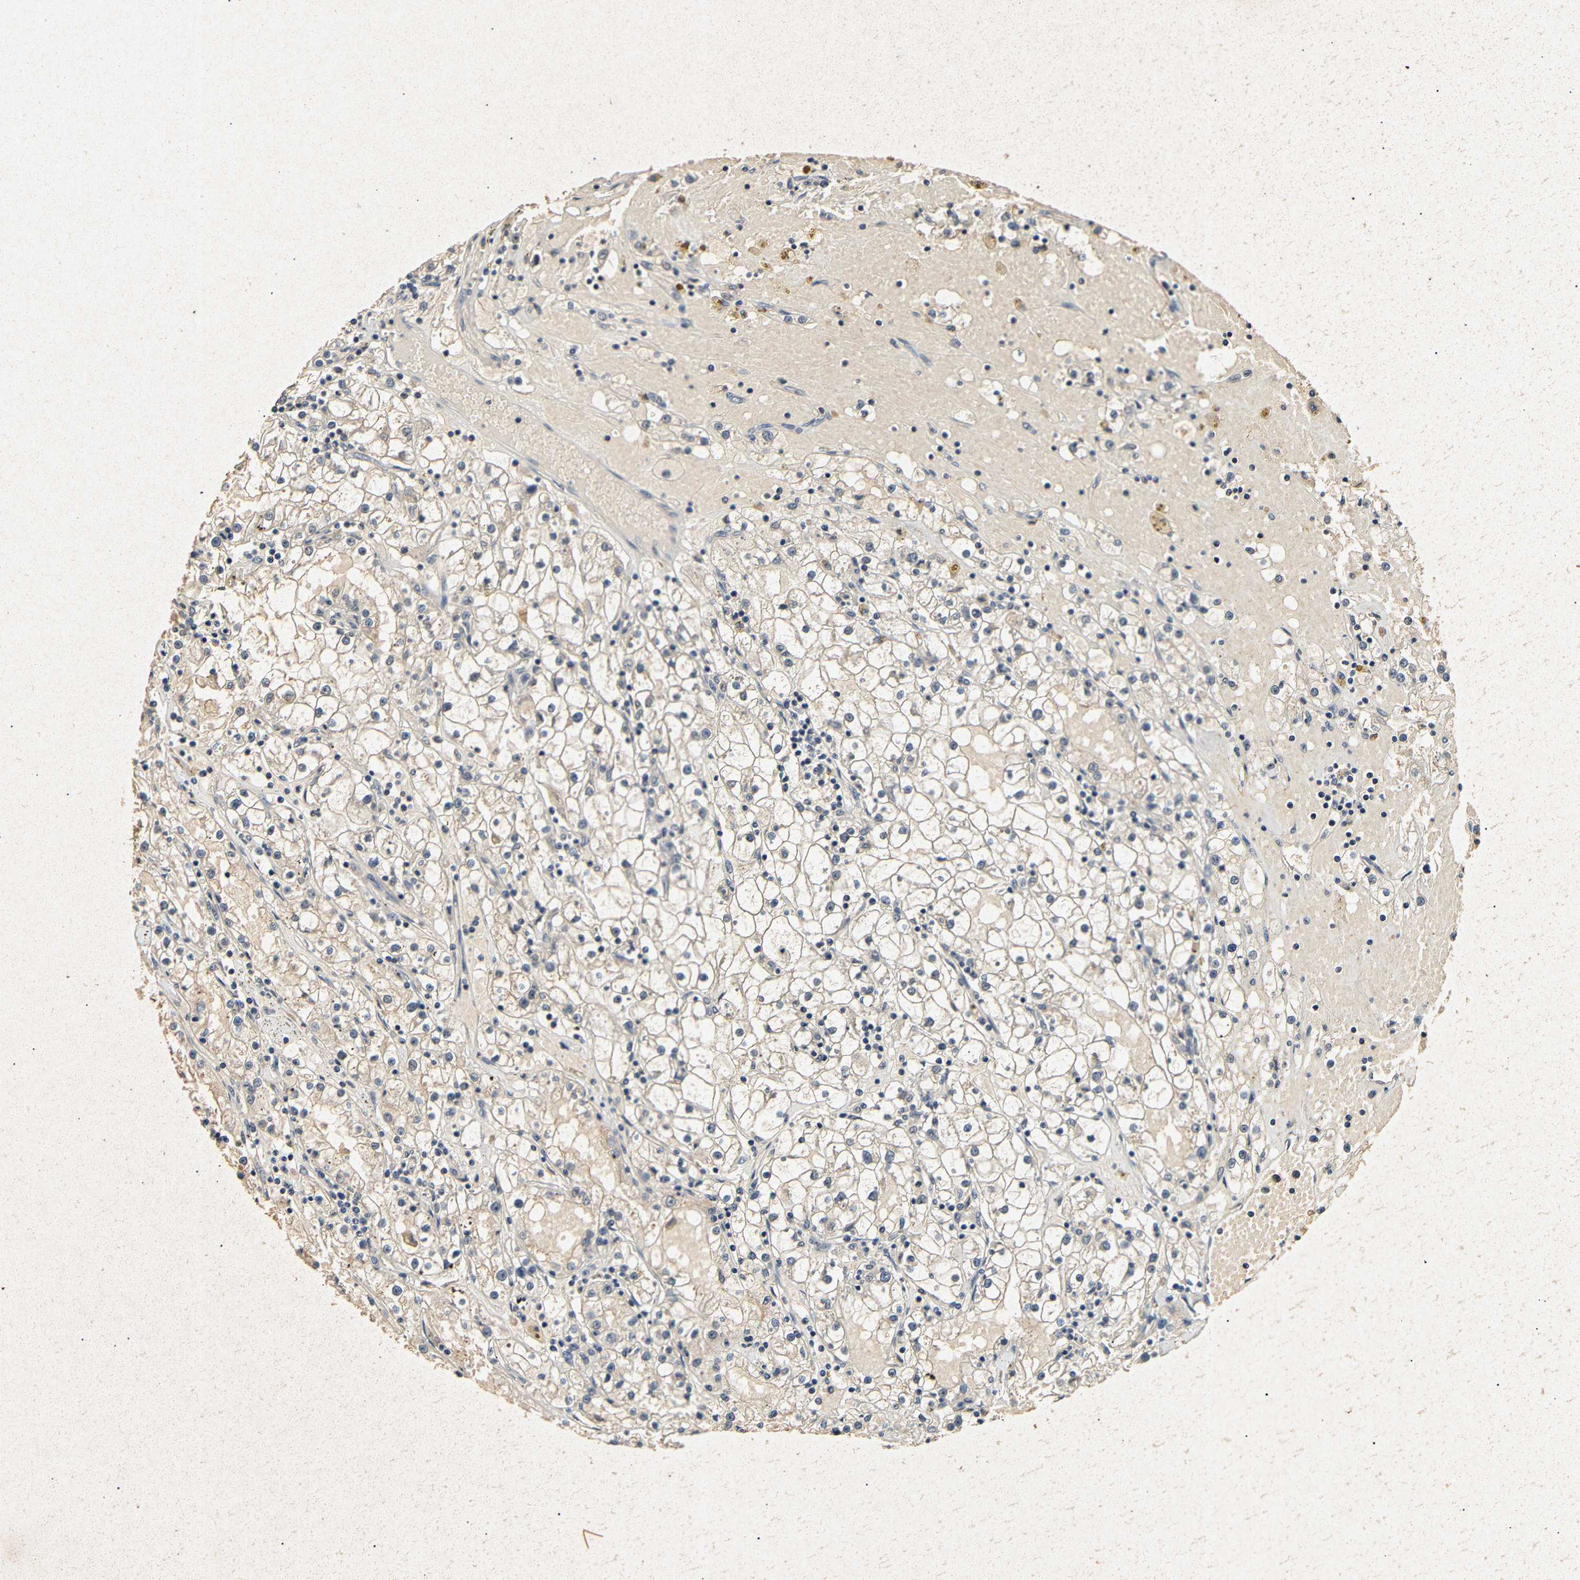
{"staining": {"intensity": "weak", "quantity": ">75%", "location": "cytoplasmic/membranous"}, "tissue": "renal cancer", "cell_type": "Tumor cells", "image_type": "cancer", "snomed": [{"axis": "morphology", "description": "Adenocarcinoma, NOS"}, {"axis": "topography", "description": "Kidney"}], "caption": "Protein staining shows weak cytoplasmic/membranous expression in approximately >75% of tumor cells in adenocarcinoma (renal).", "gene": "PARN", "patient": {"sex": "male", "age": 56}}